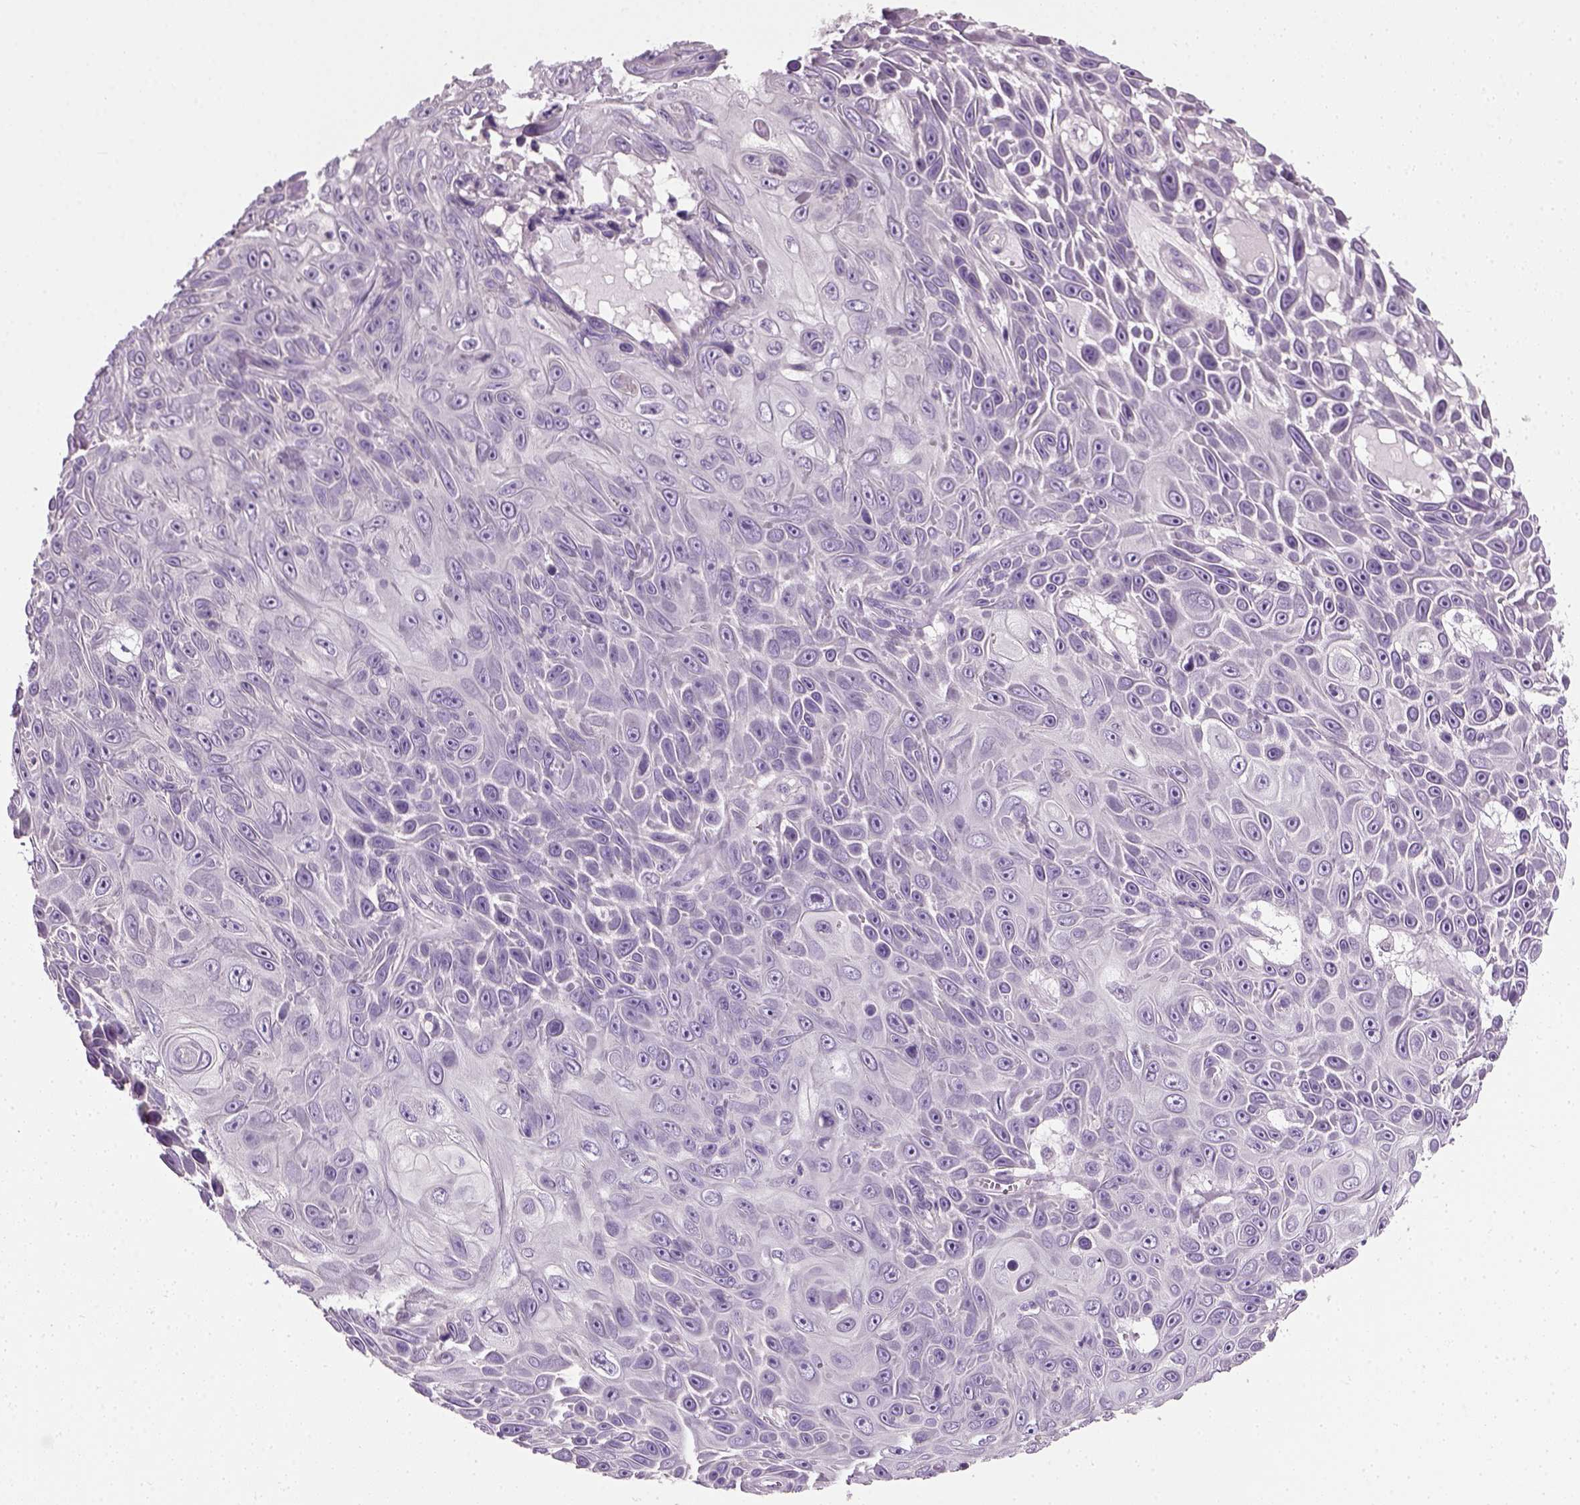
{"staining": {"intensity": "negative", "quantity": "none", "location": "none"}, "tissue": "skin cancer", "cell_type": "Tumor cells", "image_type": "cancer", "snomed": [{"axis": "morphology", "description": "Squamous cell carcinoma, NOS"}, {"axis": "topography", "description": "Skin"}], "caption": "Skin cancer (squamous cell carcinoma) was stained to show a protein in brown. There is no significant positivity in tumor cells.", "gene": "ELOVL3", "patient": {"sex": "male", "age": 82}}